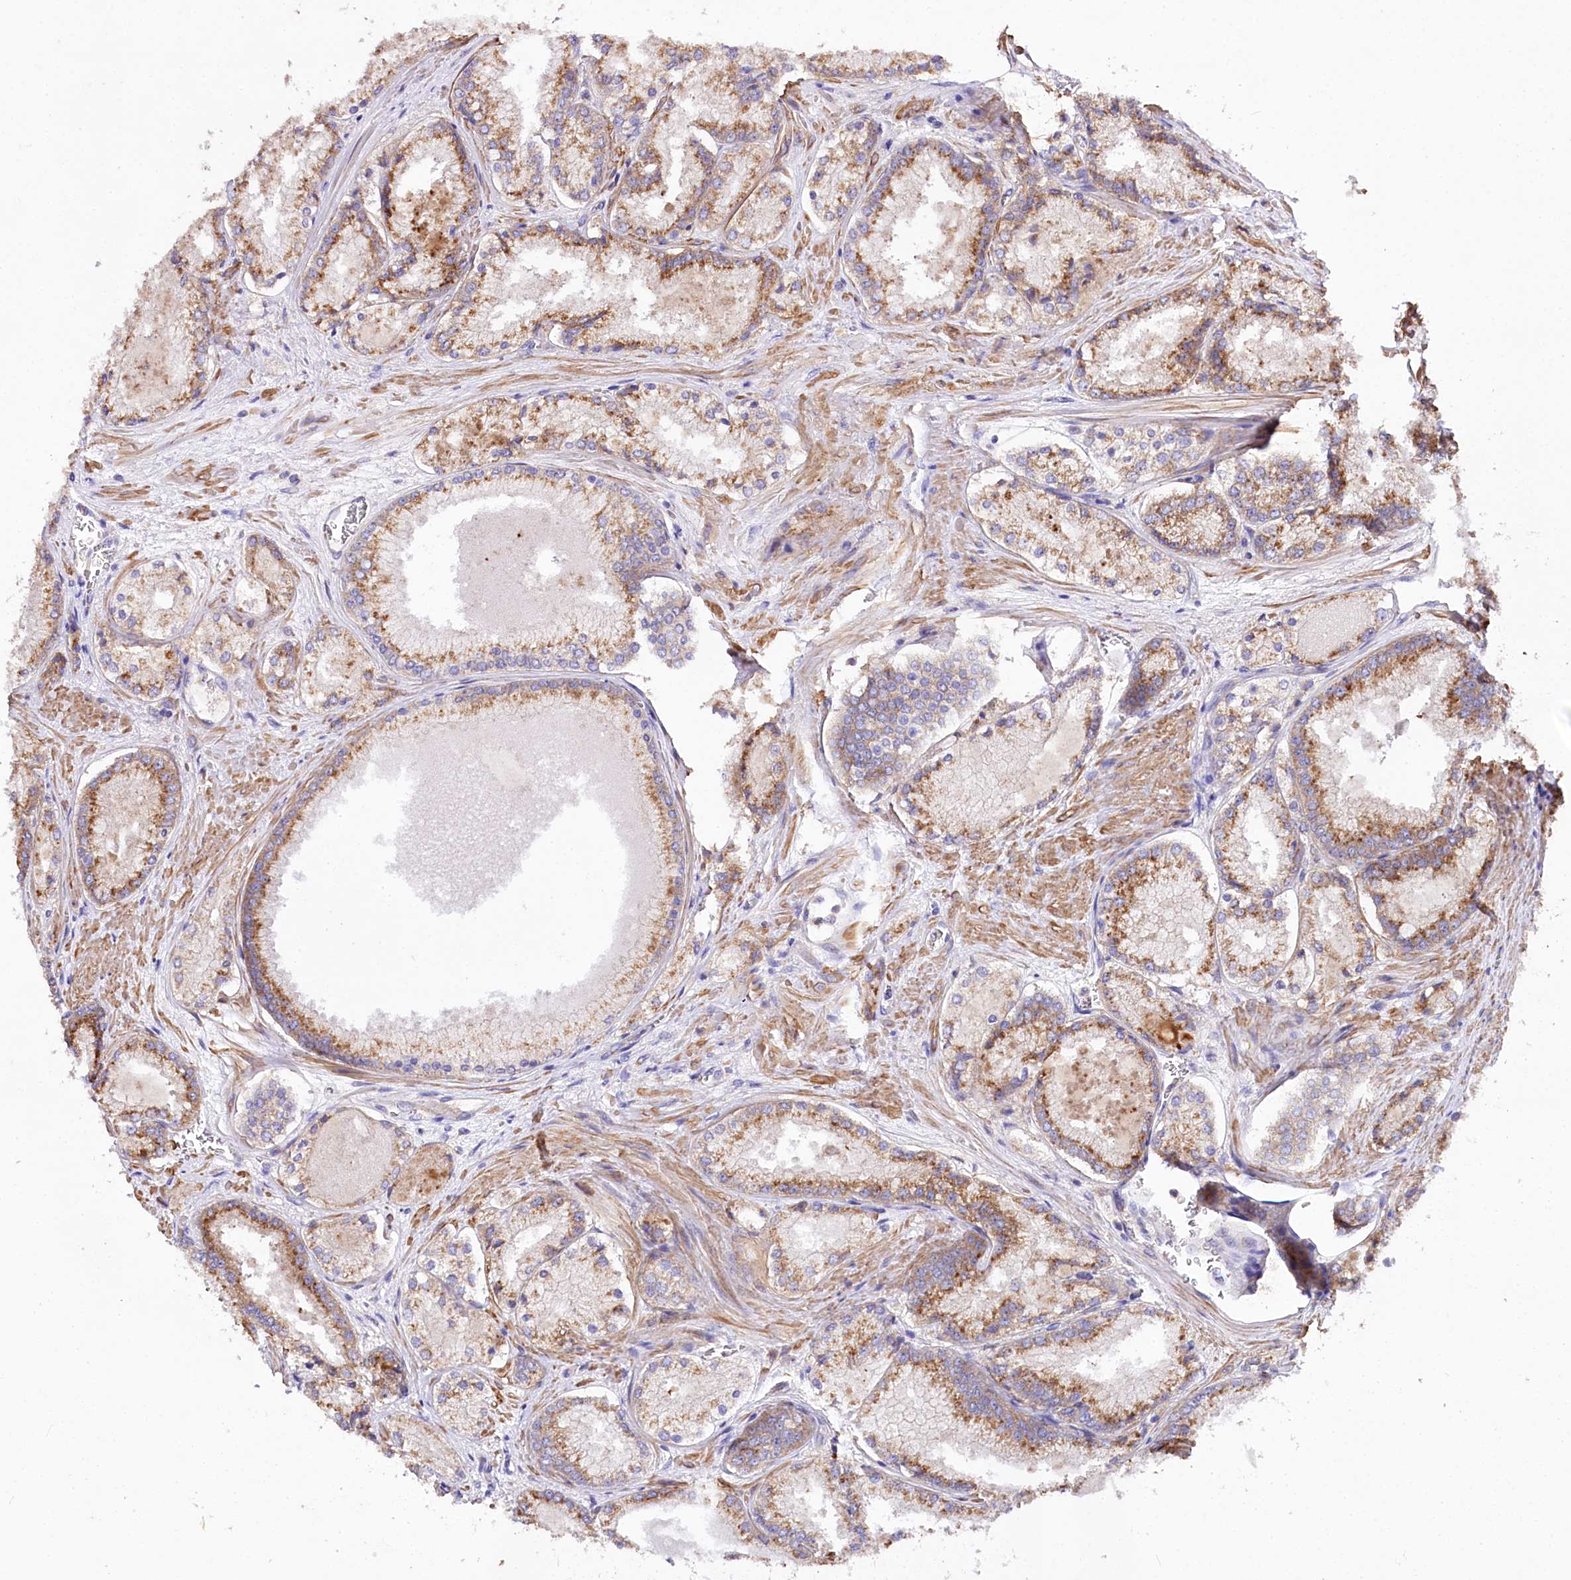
{"staining": {"intensity": "moderate", "quantity": ">75%", "location": "cytoplasmic/membranous"}, "tissue": "prostate cancer", "cell_type": "Tumor cells", "image_type": "cancer", "snomed": [{"axis": "morphology", "description": "Adenocarcinoma, Low grade"}, {"axis": "topography", "description": "Prostate"}], "caption": "This image displays prostate low-grade adenocarcinoma stained with IHC to label a protein in brown. The cytoplasmic/membranous of tumor cells show moderate positivity for the protein. Nuclei are counter-stained blue.", "gene": "STX6", "patient": {"sex": "male", "age": 74}}